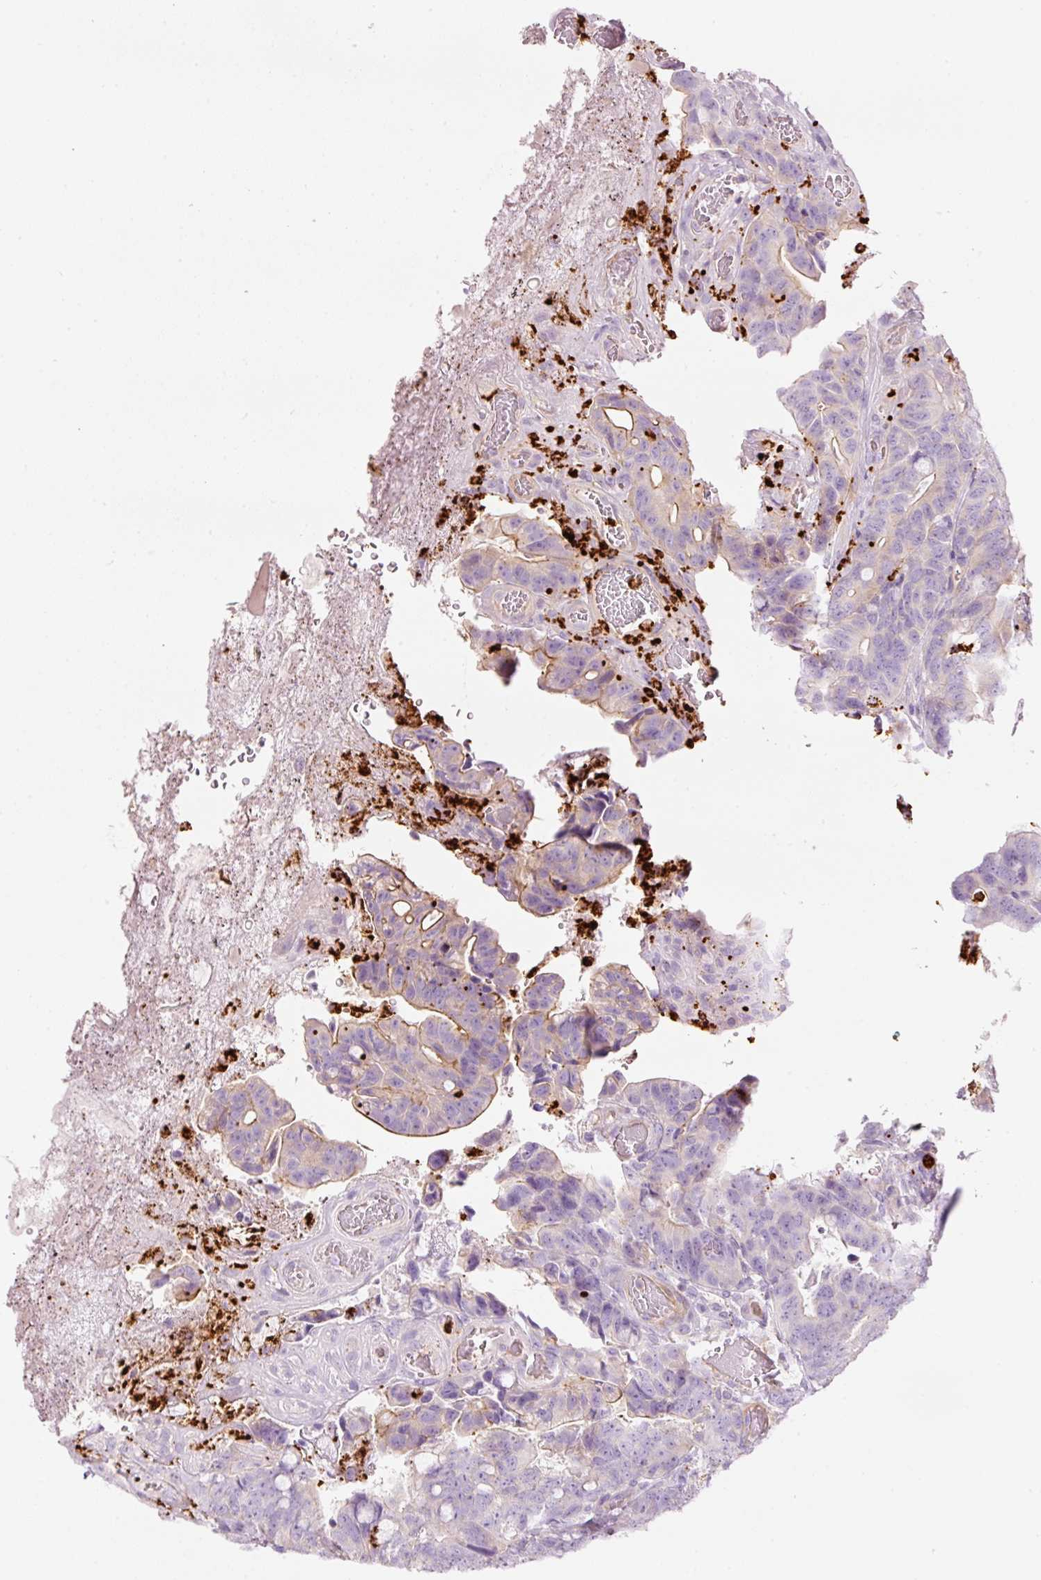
{"staining": {"intensity": "weak", "quantity": "<25%", "location": "cytoplasmic/membranous"}, "tissue": "colorectal cancer", "cell_type": "Tumor cells", "image_type": "cancer", "snomed": [{"axis": "morphology", "description": "Adenocarcinoma, NOS"}, {"axis": "topography", "description": "Colon"}], "caption": "DAB (3,3'-diaminobenzidine) immunohistochemical staining of human colorectal cancer (adenocarcinoma) reveals no significant positivity in tumor cells.", "gene": "MAP3K3", "patient": {"sex": "female", "age": 82}}